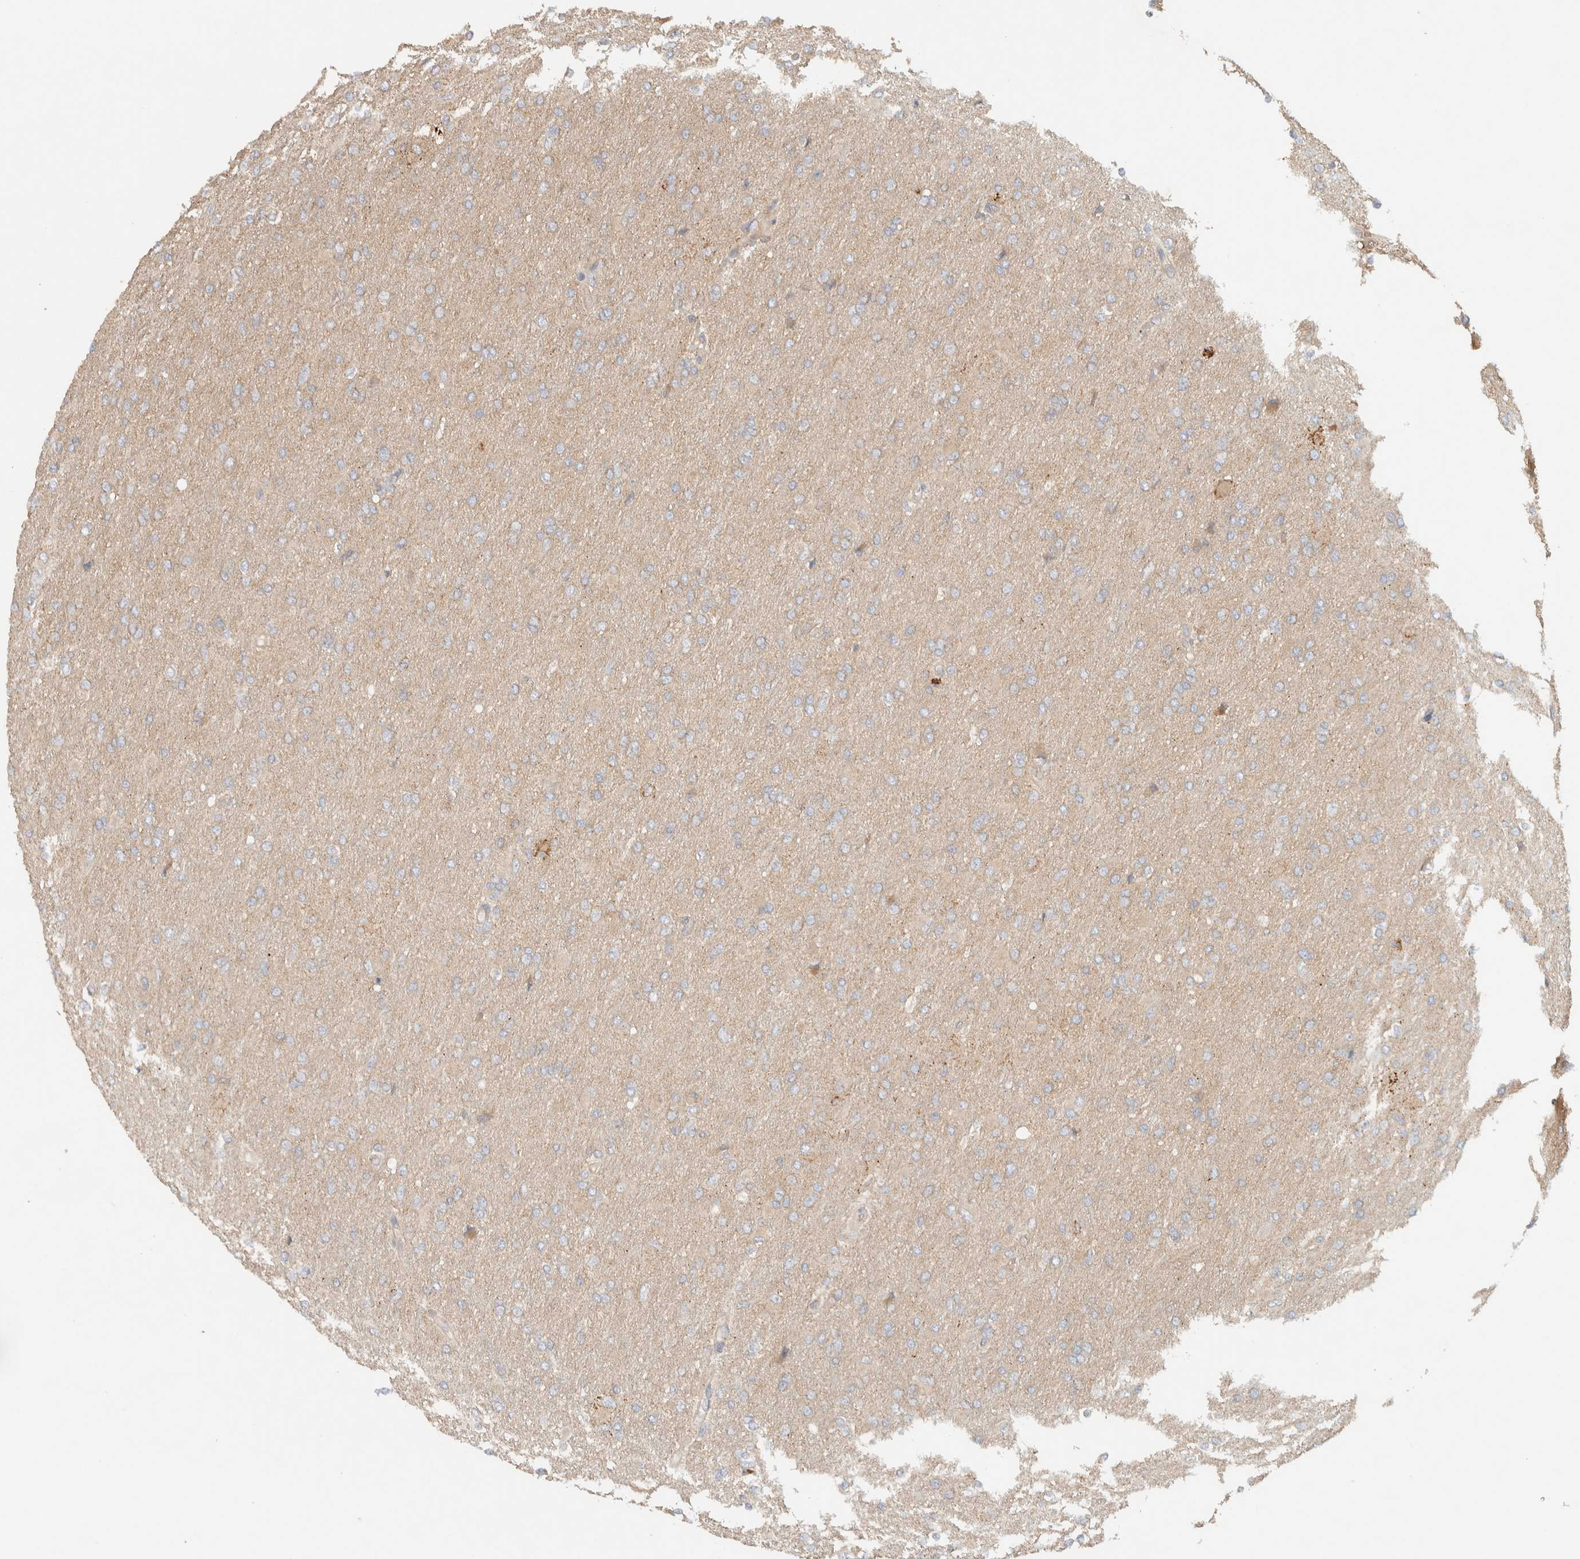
{"staining": {"intensity": "negative", "quantity": "none", "location": "none"}, "tissue": "glioma", "cell_type": "Tumor cells", "image_type": "cancer", "snomed": [{"axis": "morphology", "description": "Glioma, malignant, High grade"}, {"axis": "topography", "description": "Cerebral cortex"}], "caption": "Immunohistochemistry (IHC) photomicrograph of neoplastic tissue: malignant glioma (high-grade) stained with DAB displays no significant protein expression in tumor cells. (DAB (3,3'-diaminobenzidine) immunohistochemistry (IHC), high magnification).", "gene": "FAM167A", "patient": {"sex": "female", "age": 36}}